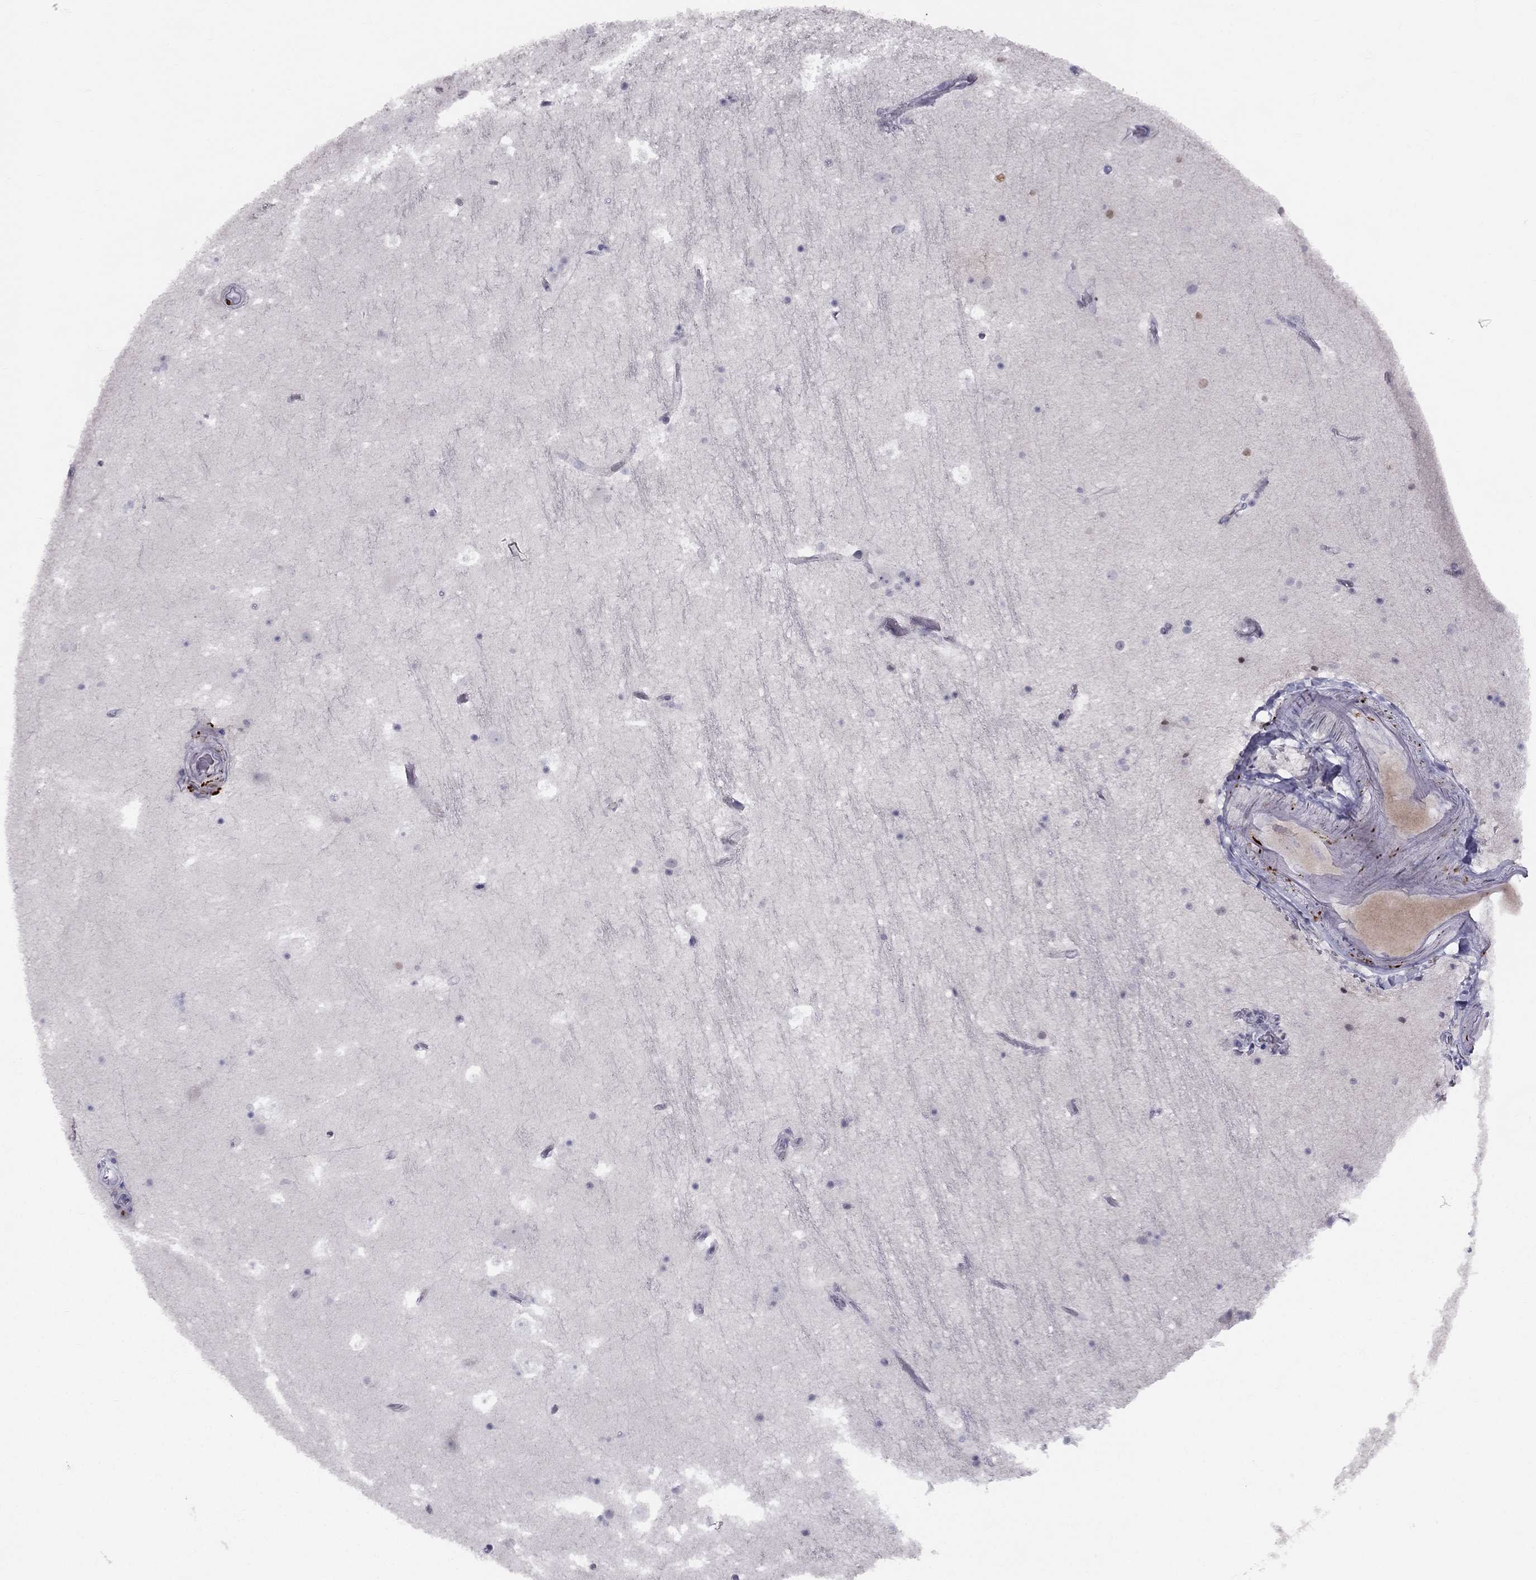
{"staining": {"intensity": "moderate", "quantity": "<25%", "location": "nuclear"}, "tissue": "hippocampus", "cell_type": "Glial cells", "image_type": "normal", "snomed": [{"axis": "morphology", "description": "Normal tissue, NOS"}, {"axis": "topography", "description": "Hippocampus"}], "caption": "Brown immunohistochemical staining in normal human hippocampus shows moderate nuclear staining in about <25% of glial cells.", "gene": "TRPS1", "patient": {"sex": "male", "age": 51}}